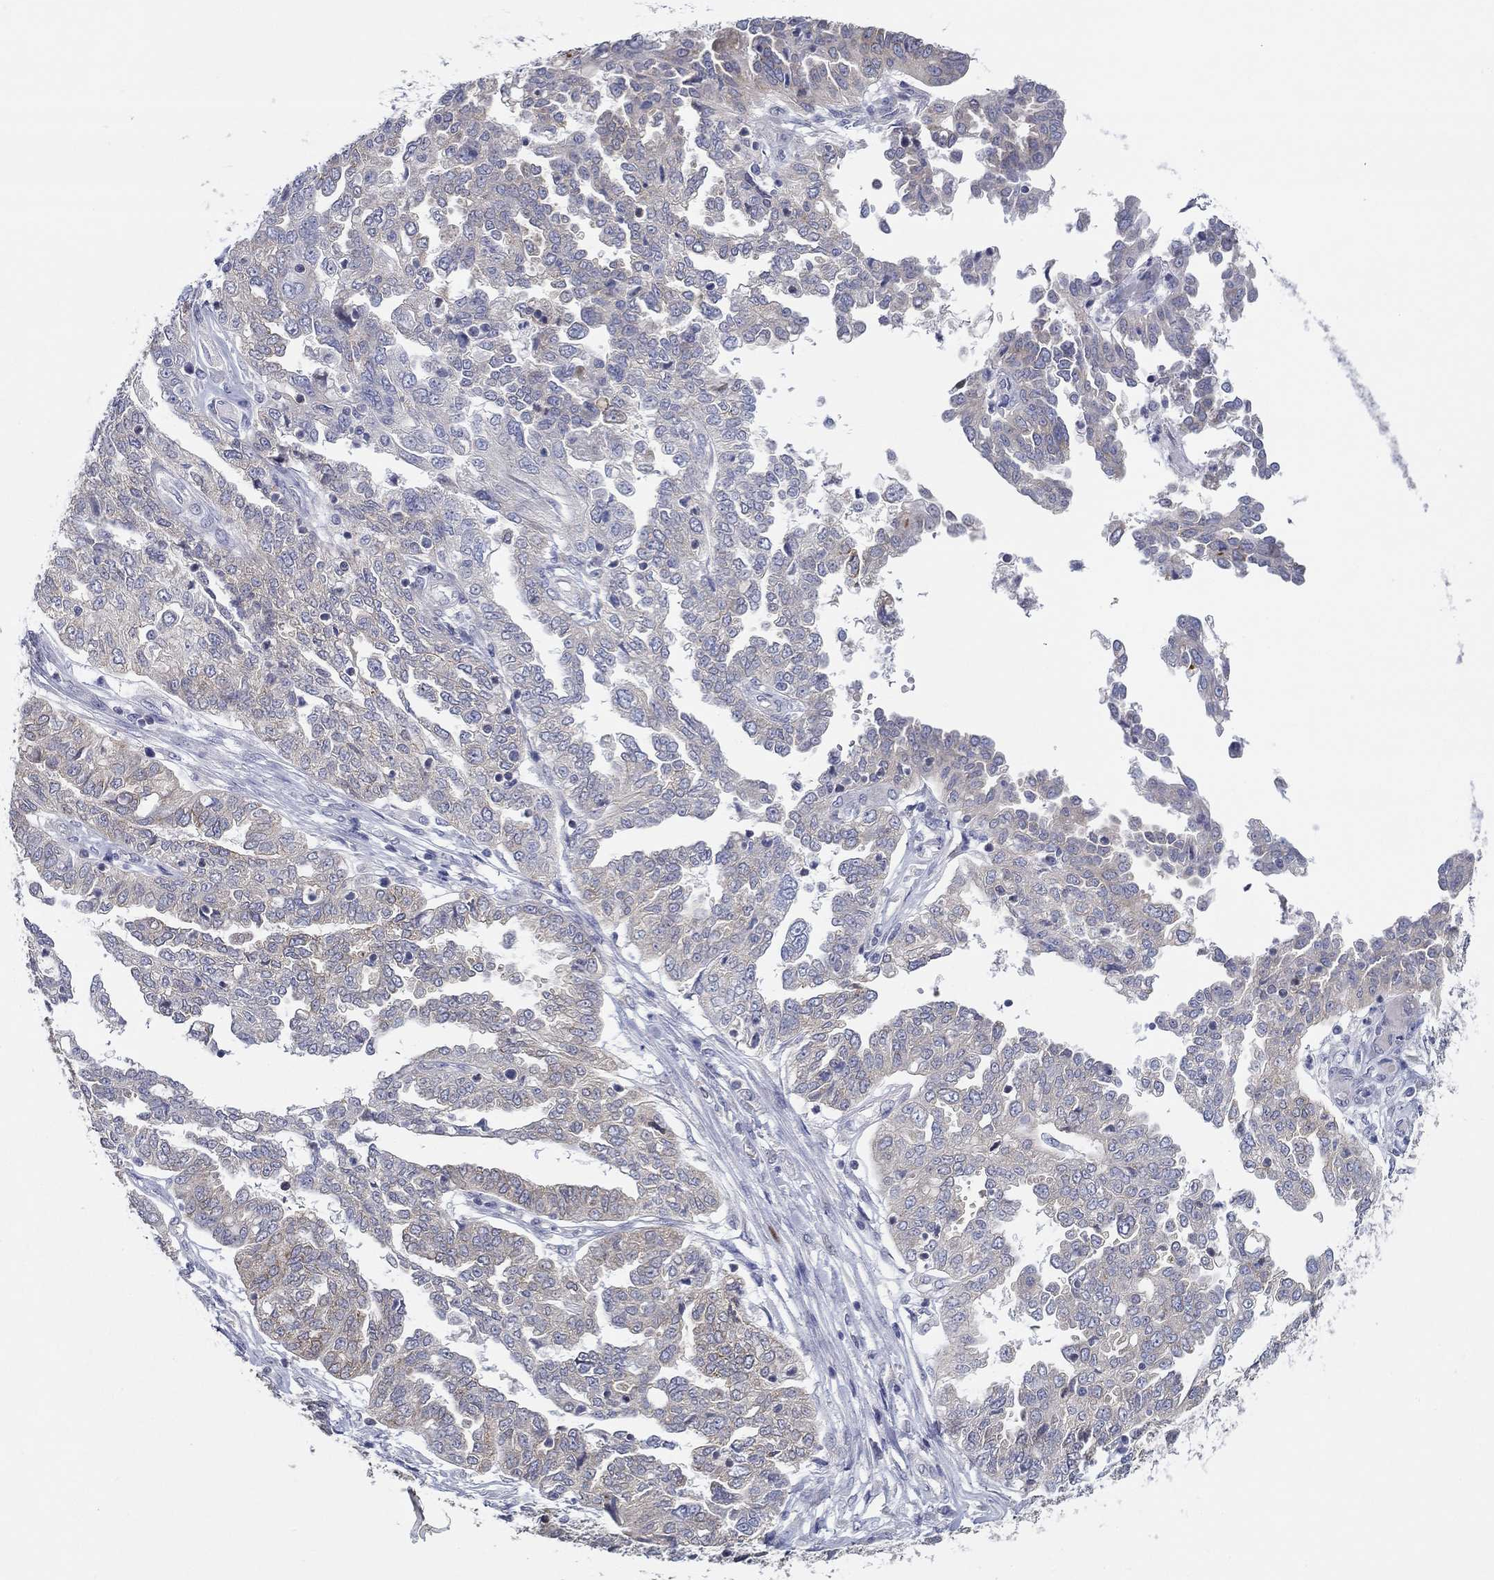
{"staining": {"intensity": "weak", "quantity": "25%-75%", "location": "cytoplasmic/membranous"}, "tissue": "ovarian cancer", "cell_type": "Tumor cells", "image_type": "cancer", "snomed": [{"axis": "morphology", "description": "Cystadenocarcinoma, serous, NOS"}, {"axis": "topography", "description": "Ovary"}], "caption": "An immunohistochemistry (IHC) image of tumor tissue is shown. Protein staining in brown shows weak cytoplasmic/membranous positivity in ovarian cancer within tumor cells. (brown staining indicates protein expression, while blue staining denotes nuclei).", "gene": "ERMP1", "patient": {"sex": "female", "age": 67}}